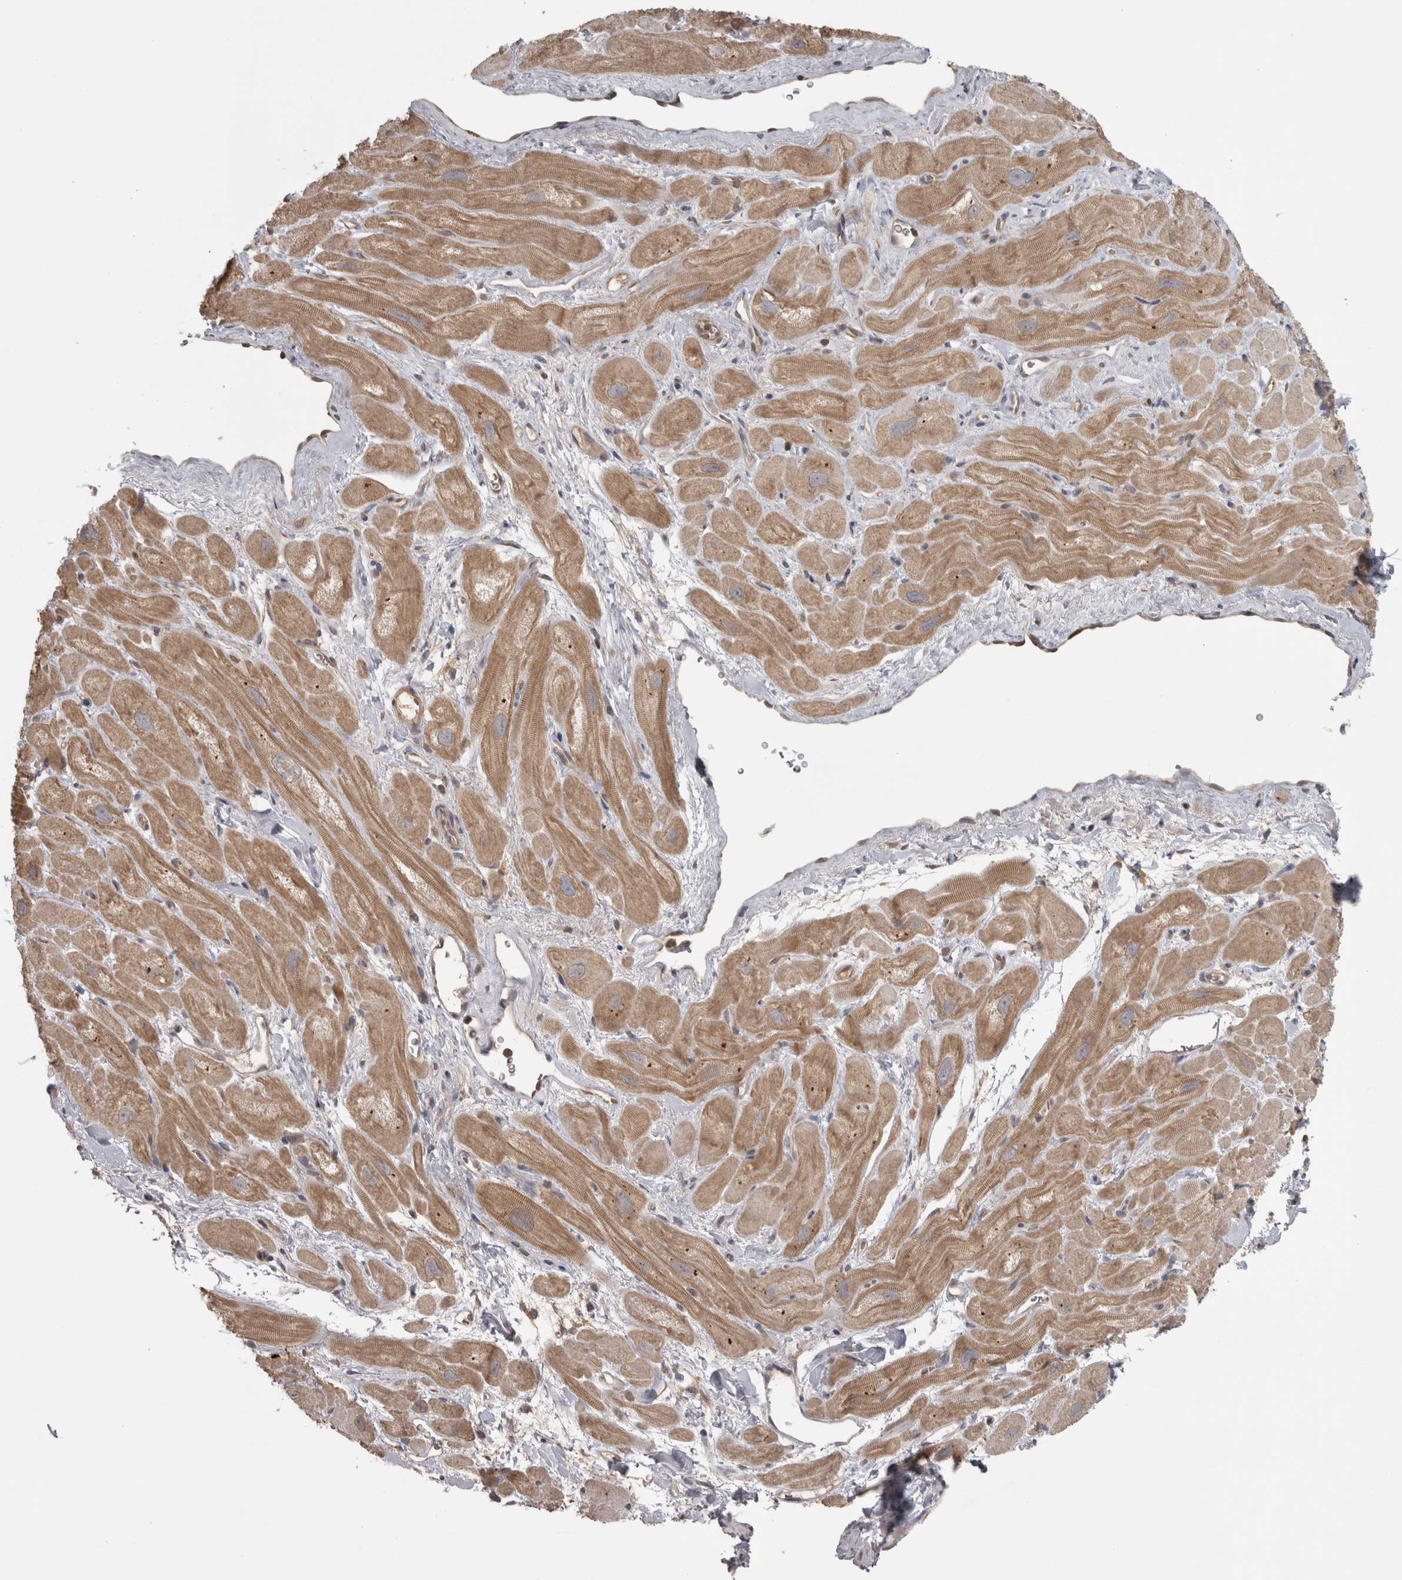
{"staining": {"intensity": "weak", "quantity": ">75%", "location": "cytoplasmic/membranous"}, "tissue": "heart muscle", "cell_type": "Cardiomyocytes", "image_type": "normal", "snomed": [{"axis": "morphology", "description": "Normal tissue, NOS"}, {"axis": "topography", "description": "Heart"}], "caption": "Heart muscle stained for a protein (brown) shows weak cytoplasmic/membranous positive positivity in approximately >75% of cardiomyocytes.", "gene": "MICU3", "patient": {"sex": "male", "age": 49}}